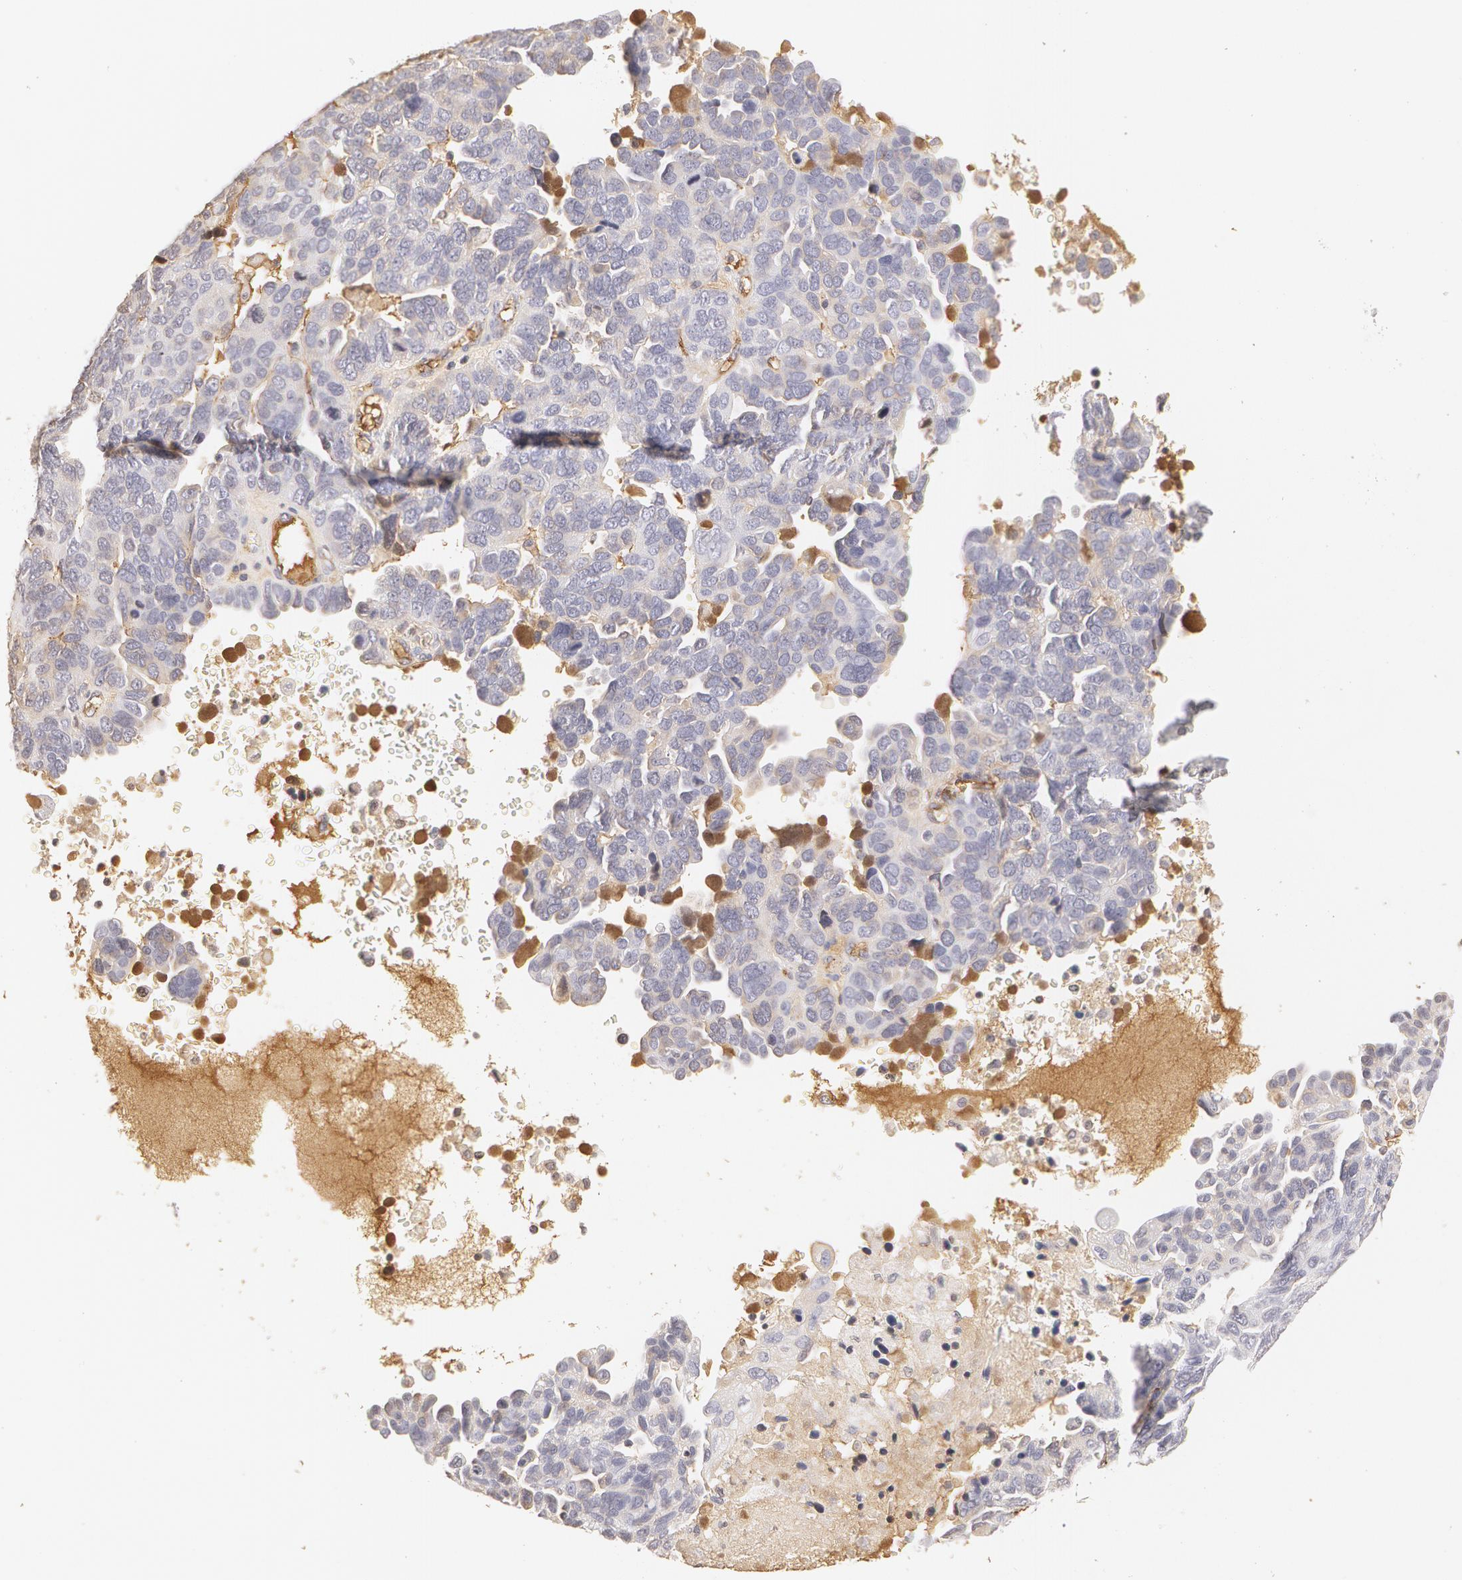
{"staining": {"intensity": "negative", "quantity": "none", "location": "none"}, "tissue": "ovarian cancer", "cell_type": "Tumor cells", "image_type": "cancer", "snomed": [{"axis": "morphology", "description": "Cystadenocarcinoma, serous, NOS"}, {"axis": "topography", "description": "Ovary"}], "caption": "The IHC histopathology image has no significant expression in tumor cells of ovarian cancer (serous cystadenocarcinoma) tissue. The staining was performed using DAB to visualize the protein expression in brown, while the nuclei were stained in blue with hematoxylin (Magnification: 20x).", "gene": "VWF", "patient": {"sex": "female", "age": 64}}